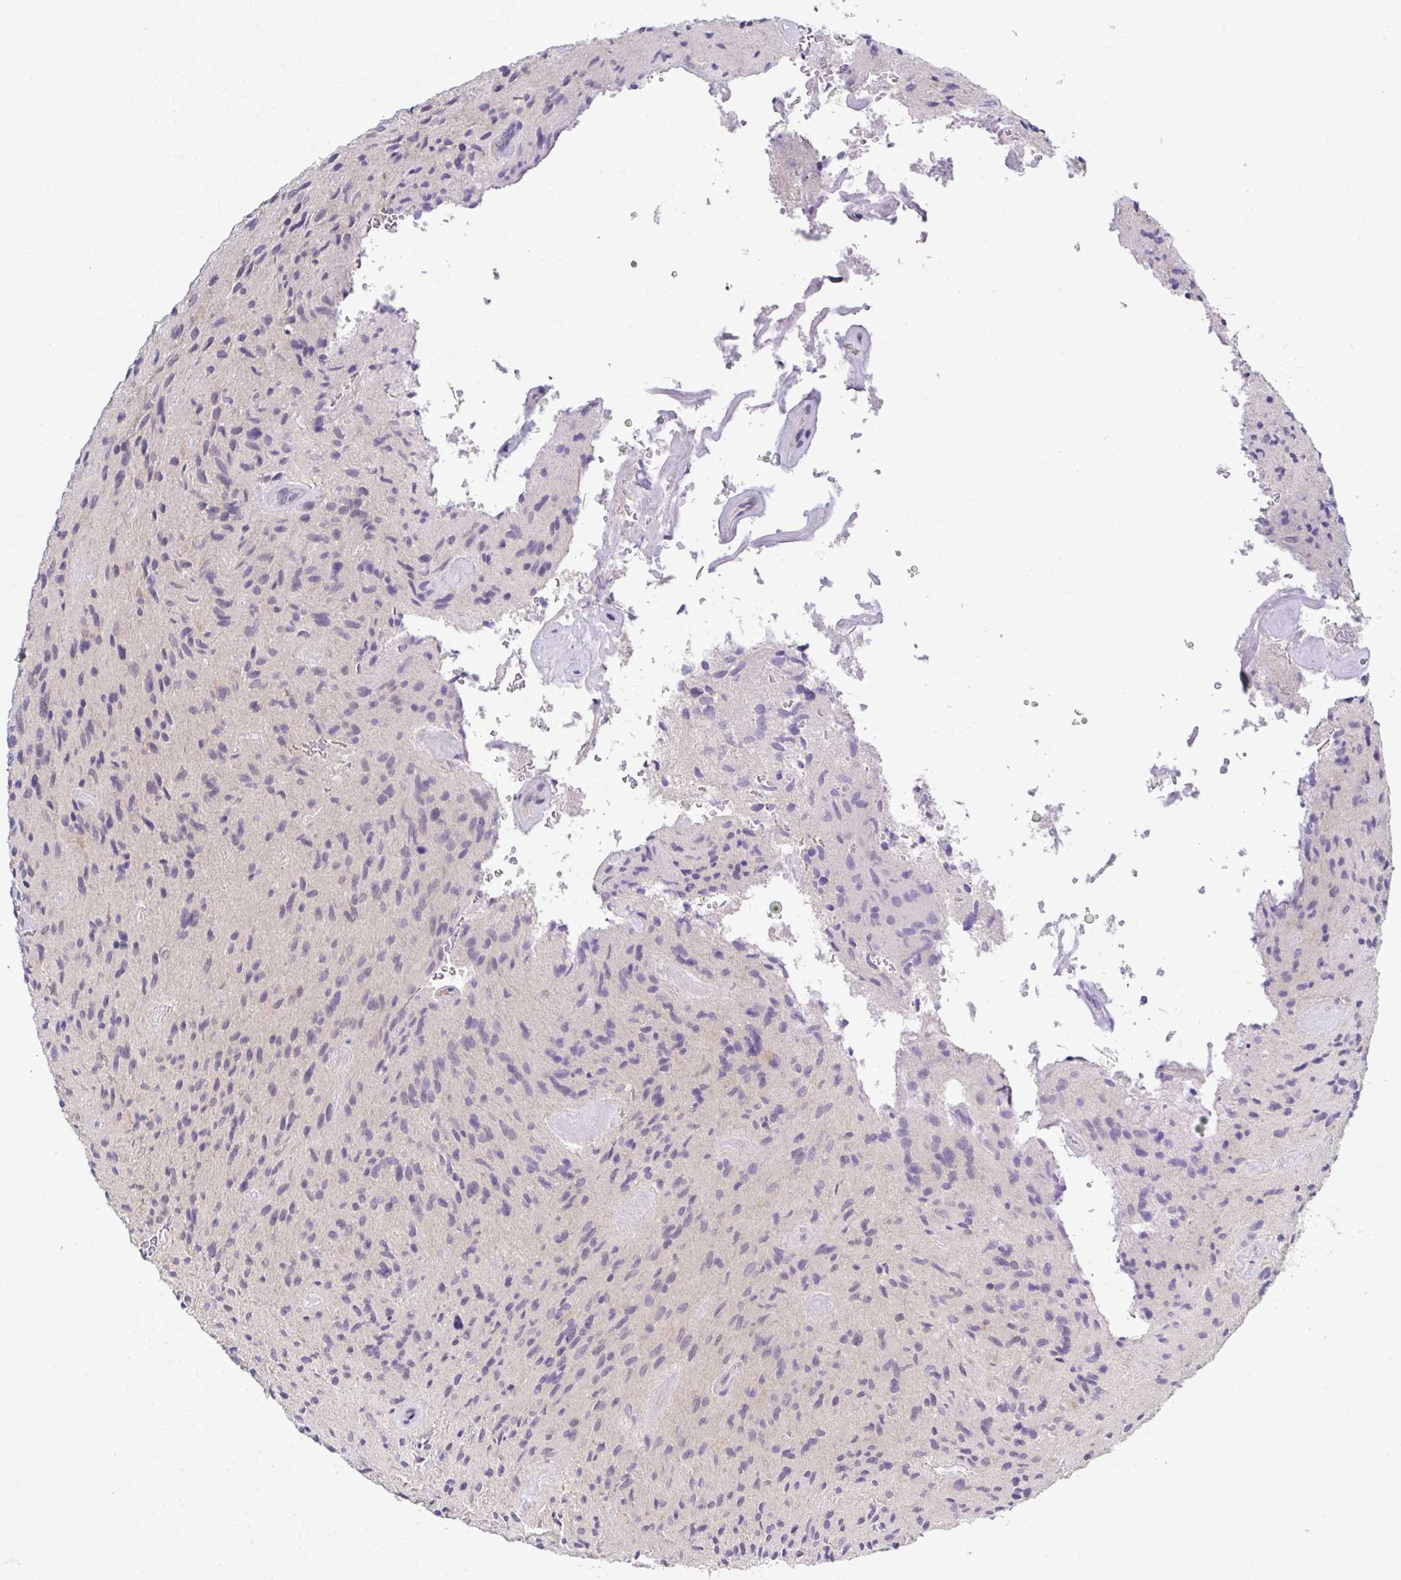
{"staining": {"intensity": "negative", "quantity": "none", "location": "none"}, "tissue": "glioma", "cell_type": "Tumor cells", "image_type": "cancer", "snomed": [{"axis": "morphology", "description": "Glioma, malignant, High grade"}, {"axis": "topography", "description": "Brain"}], "caption": "This is an immunohistochemistry (IHC) image of human malignant glioma (high-grade). There is no staining in tumor cells.", "gene": "CFAP97D1", "patient": {"sex": "male", "age": 54}}